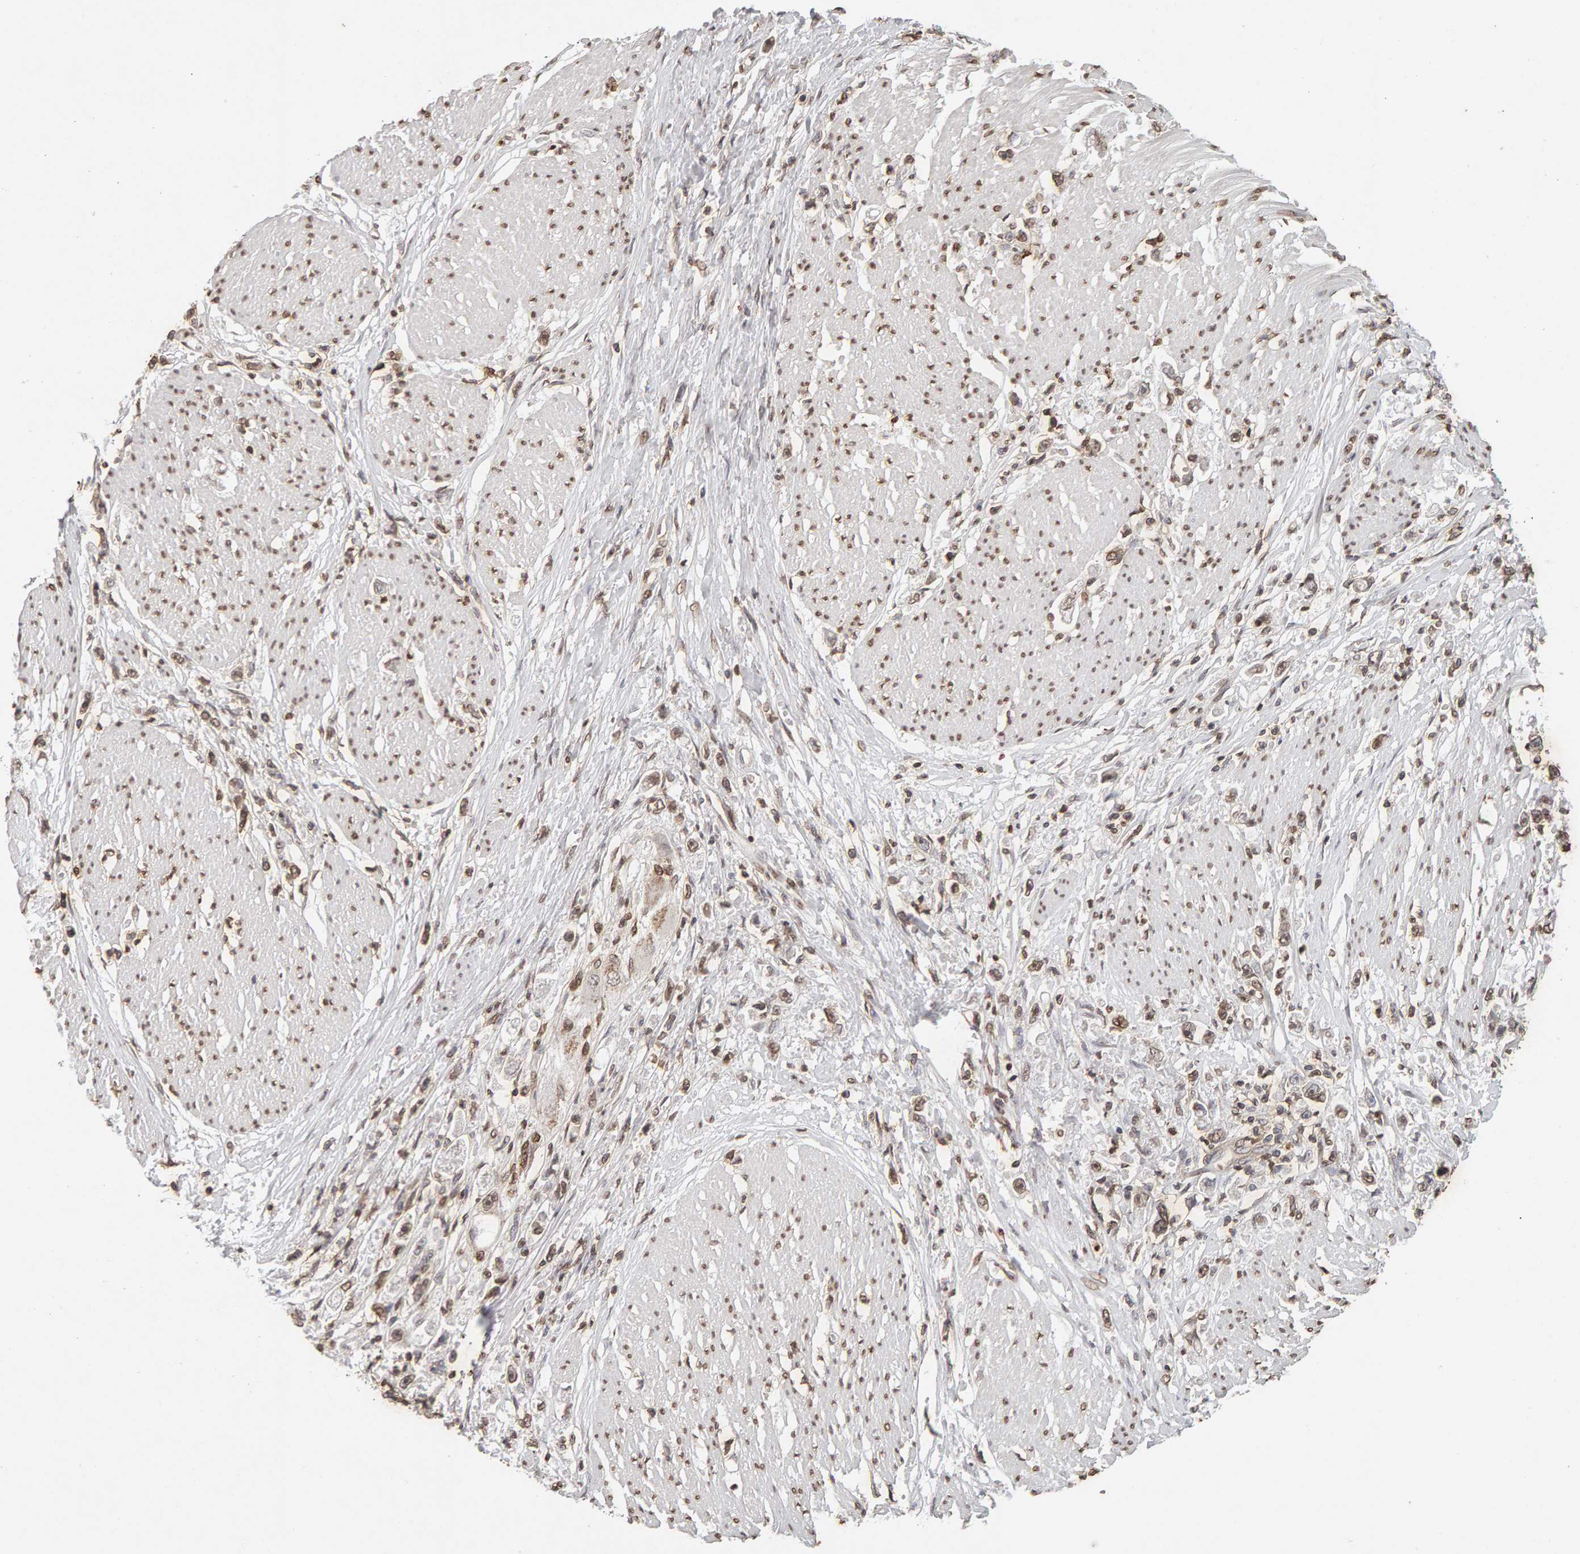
{"staining": {"intensity": "weak", "quantity": ">75%", "location": "nuclear"}, "tissue": "stomach cancer", "cell_type": "Tumor cells", "image_type": "cancer", "snomed": [{"axis": "morphology", "description": "Adenocarcinoma, NOS"}, {"axis": "topography", "description": "Stomach"}], "caption": "This is a micrograph of immunohistochemistry (IHC) staining of adenocarcinoma (stomach), which shows weak expression in the nuclear of tumor cells.", "gene": "DNAJB5", "patient": {"sex": "female", "age": 59}}